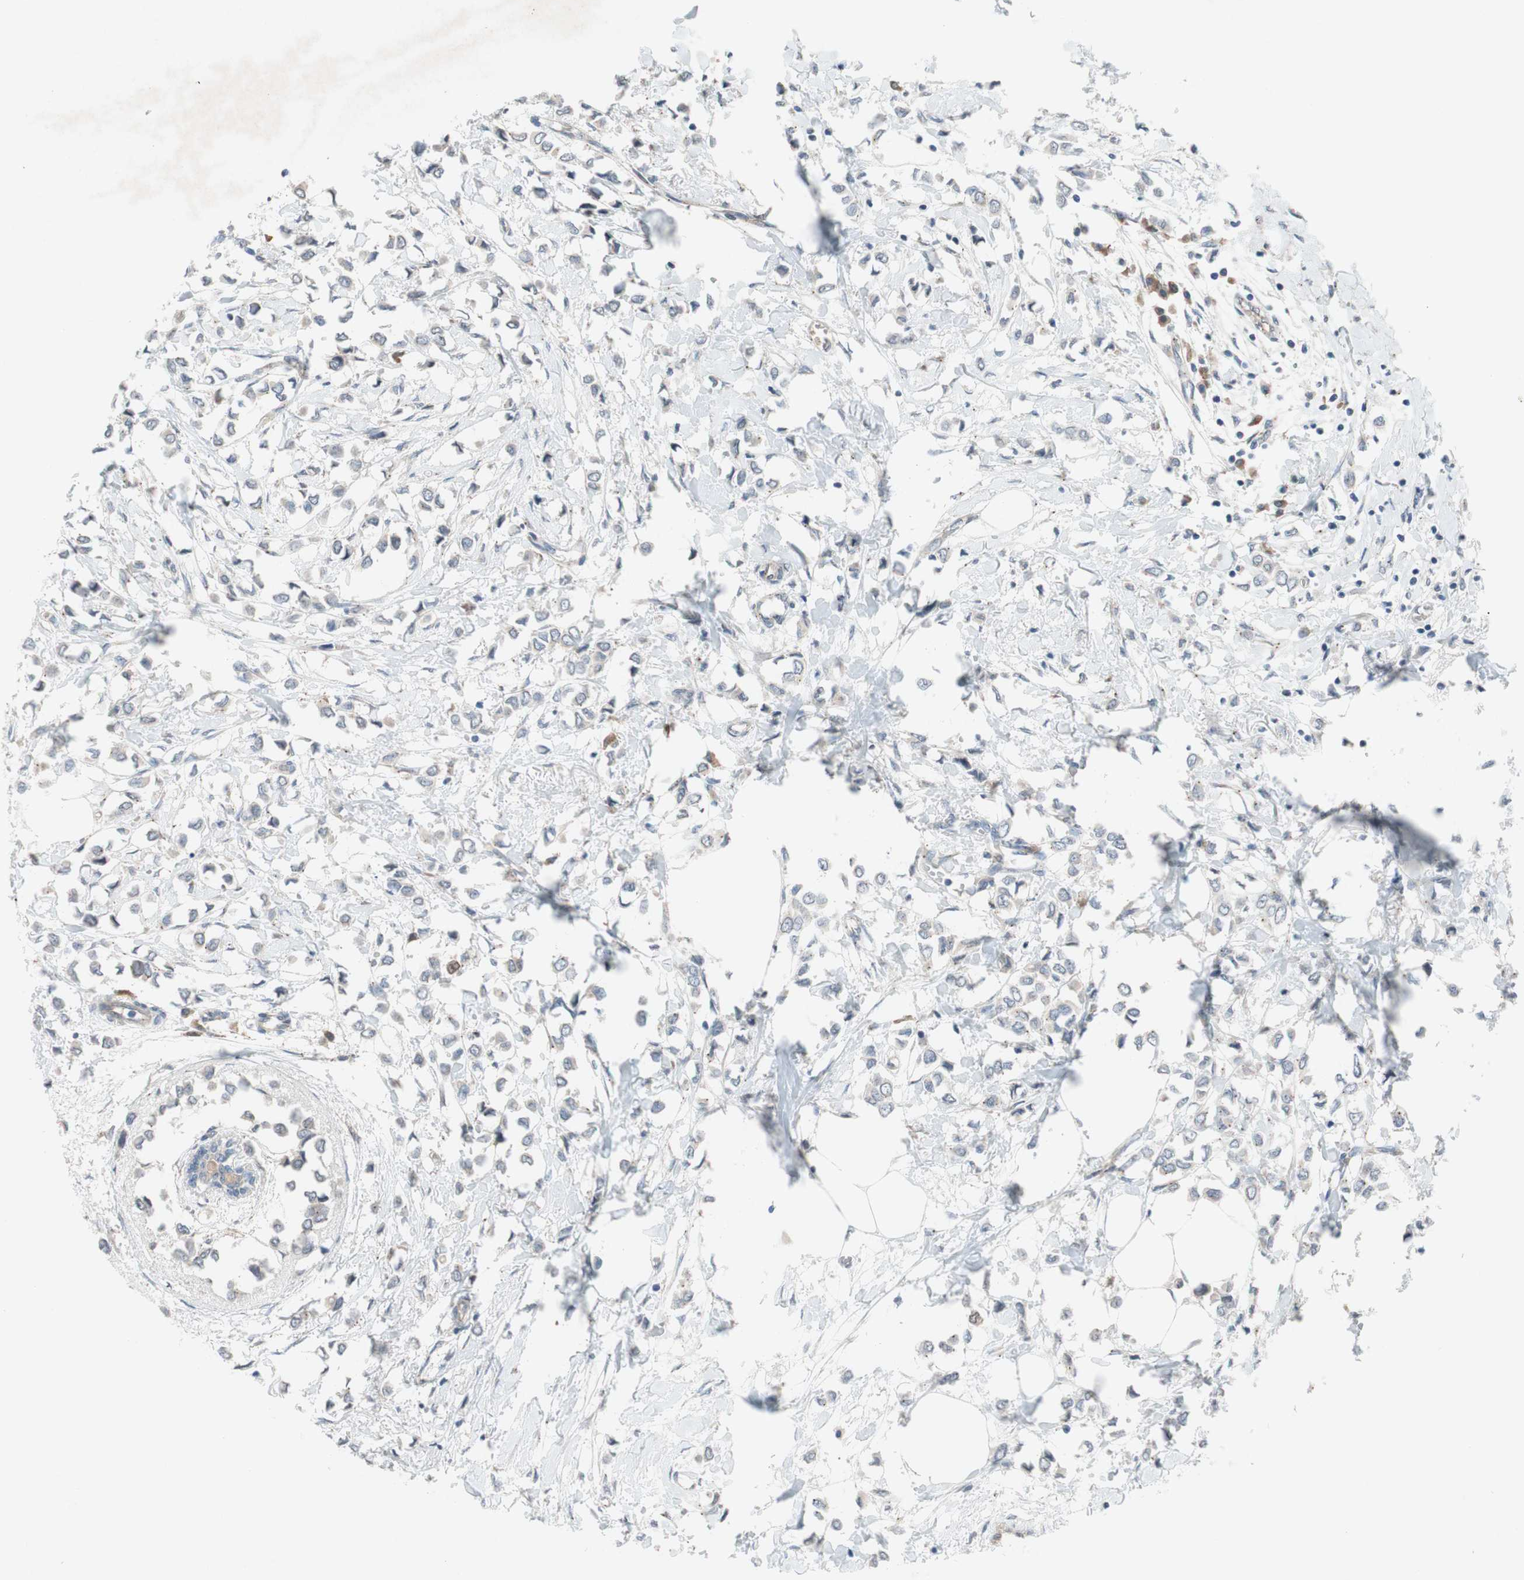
{"staining": {"intensity": "negative", "quantity": "none", "location": "none"}, "tissue": "breast cancer", "cell_type": "Tumor cells", "image_type": "cancer", "snomed": [{"axis": "morphology", "description": "Lobular carcinoma"}, {"axis": "topography", "description": "Breast"}], "caption": "DAB immunohistochemical staining of human breast lobular carcinoma exhibits no significant staining in tumor cells.", "gene": "ADD2", "patient": {"sex": "female", "age": 51}}